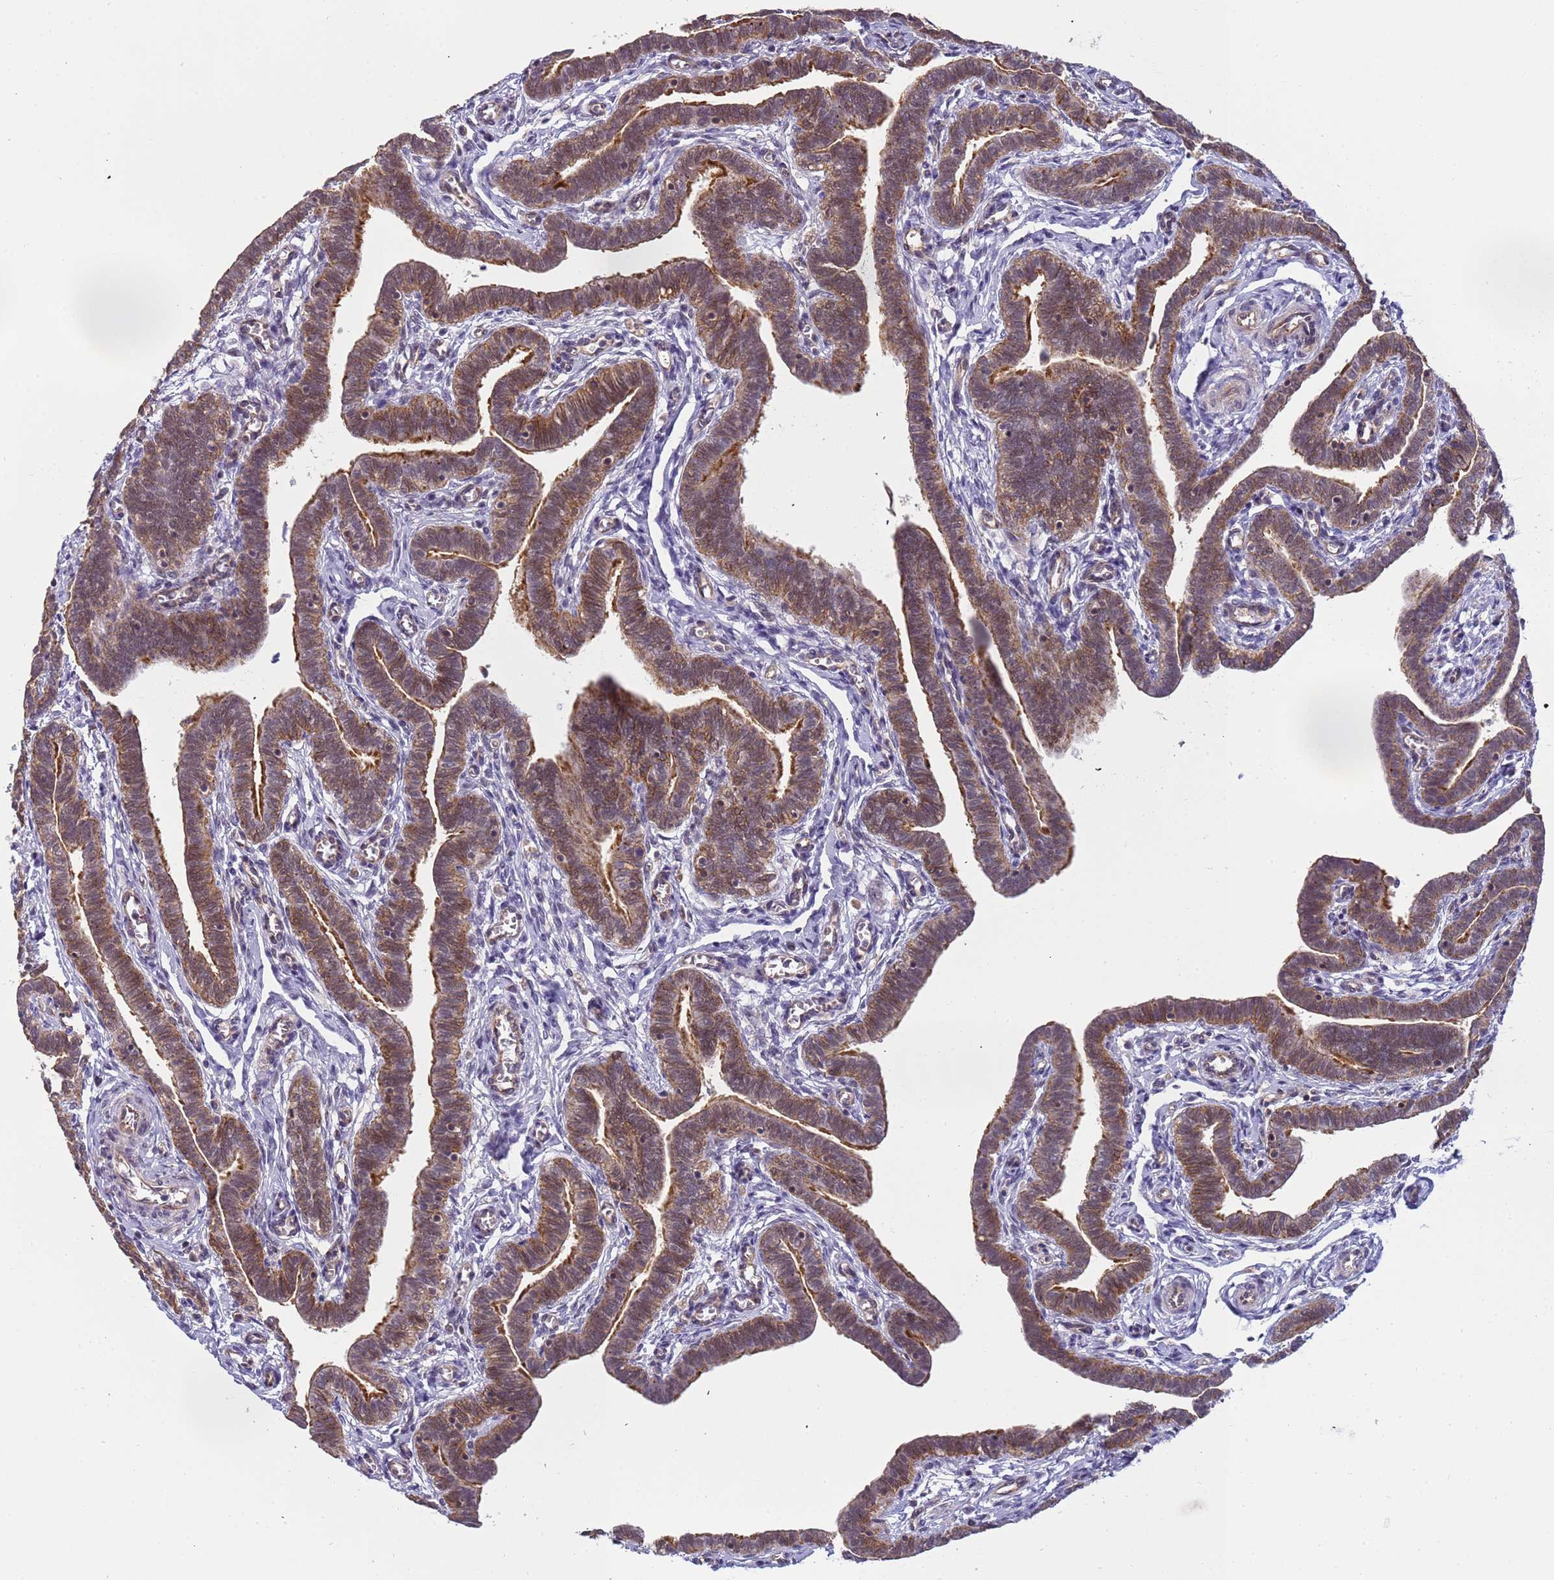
{"staining": {"intensity": "moderate", "quantity": ">75%", "location": "cytoplasmic/membranous,nuclear"}, "tissue": "fallopian tube", "cell_type": "Glandular cells", "image_type": "normal", "snomed": [{"axis": "morphology", "description": "Normal tissue, NOS"}, {"axis": "topography", "description": "Fallopian tube"}], "caption": "The image shows a brown stain indicating the presence of a protein in the cytoplasmic/membranous,nuclear of glandular cells in fallopian tube. The staining is performed using DAB brown chromogen to label protein expression. The nuclei are counter-stained blue using hematoxylin.", "gene": "EMC2", "patient": {"sex": "female", "age": 36}}